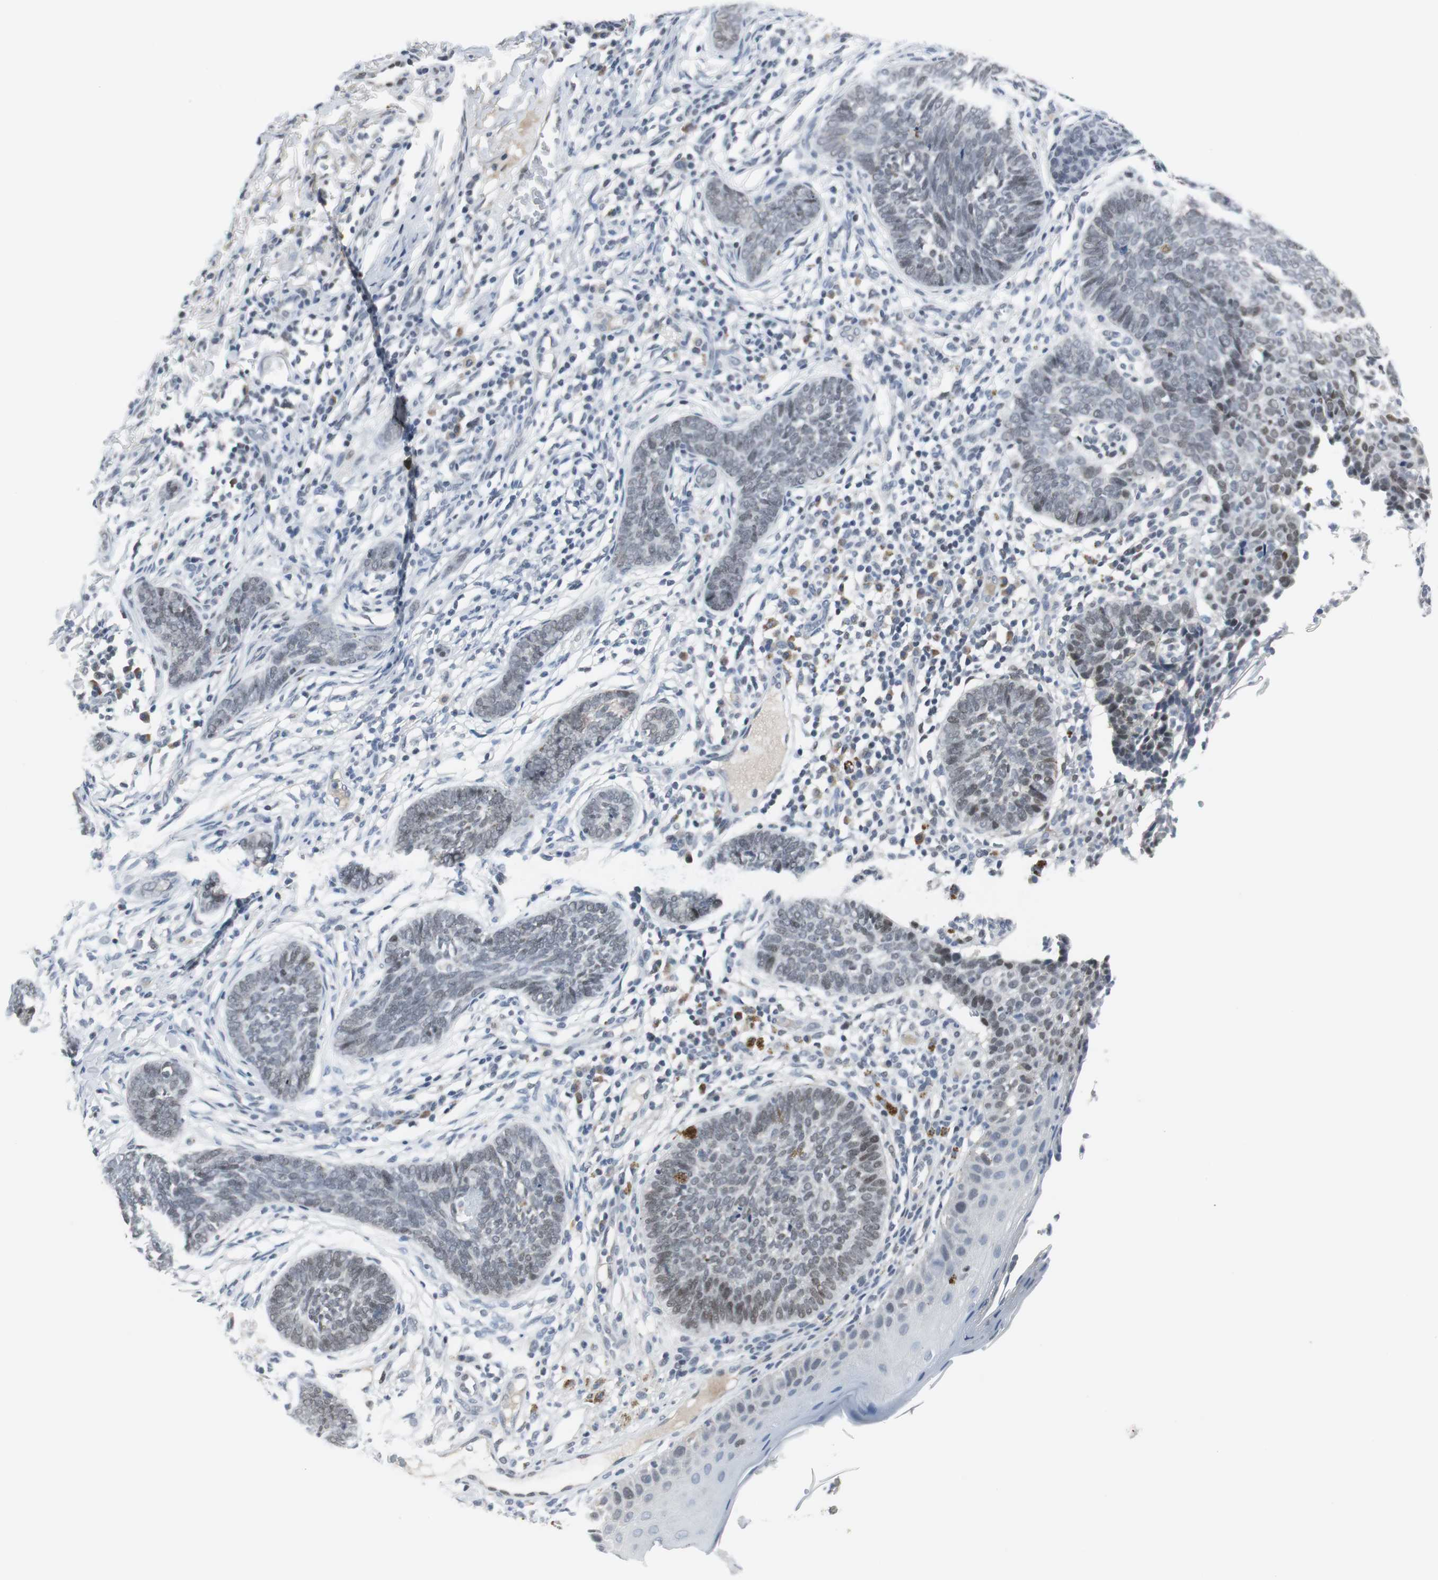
{"staining": {"intensity": "weak", "quantity": "25%-75%", "location": "nuclear"}, "tissue": "skin cancer", "cell_type": "Tumor cells", "image_type": "cancer", "snomed": [{"axis": "morphology", "description": "Normal tissue, NOS"}, {"axis": "morphology", "description": "Basal cell carcinoma"}, {"axis": "topography", "description": "Skin"}], "caption": "Protein analysis of skin cancer (basal cell carcinoma) tissue displays weak nuclear expression in approximately 25%-75% of tumor cells.", "gene": "ELK1", "patient": {"sex": "male", "age": 87}}